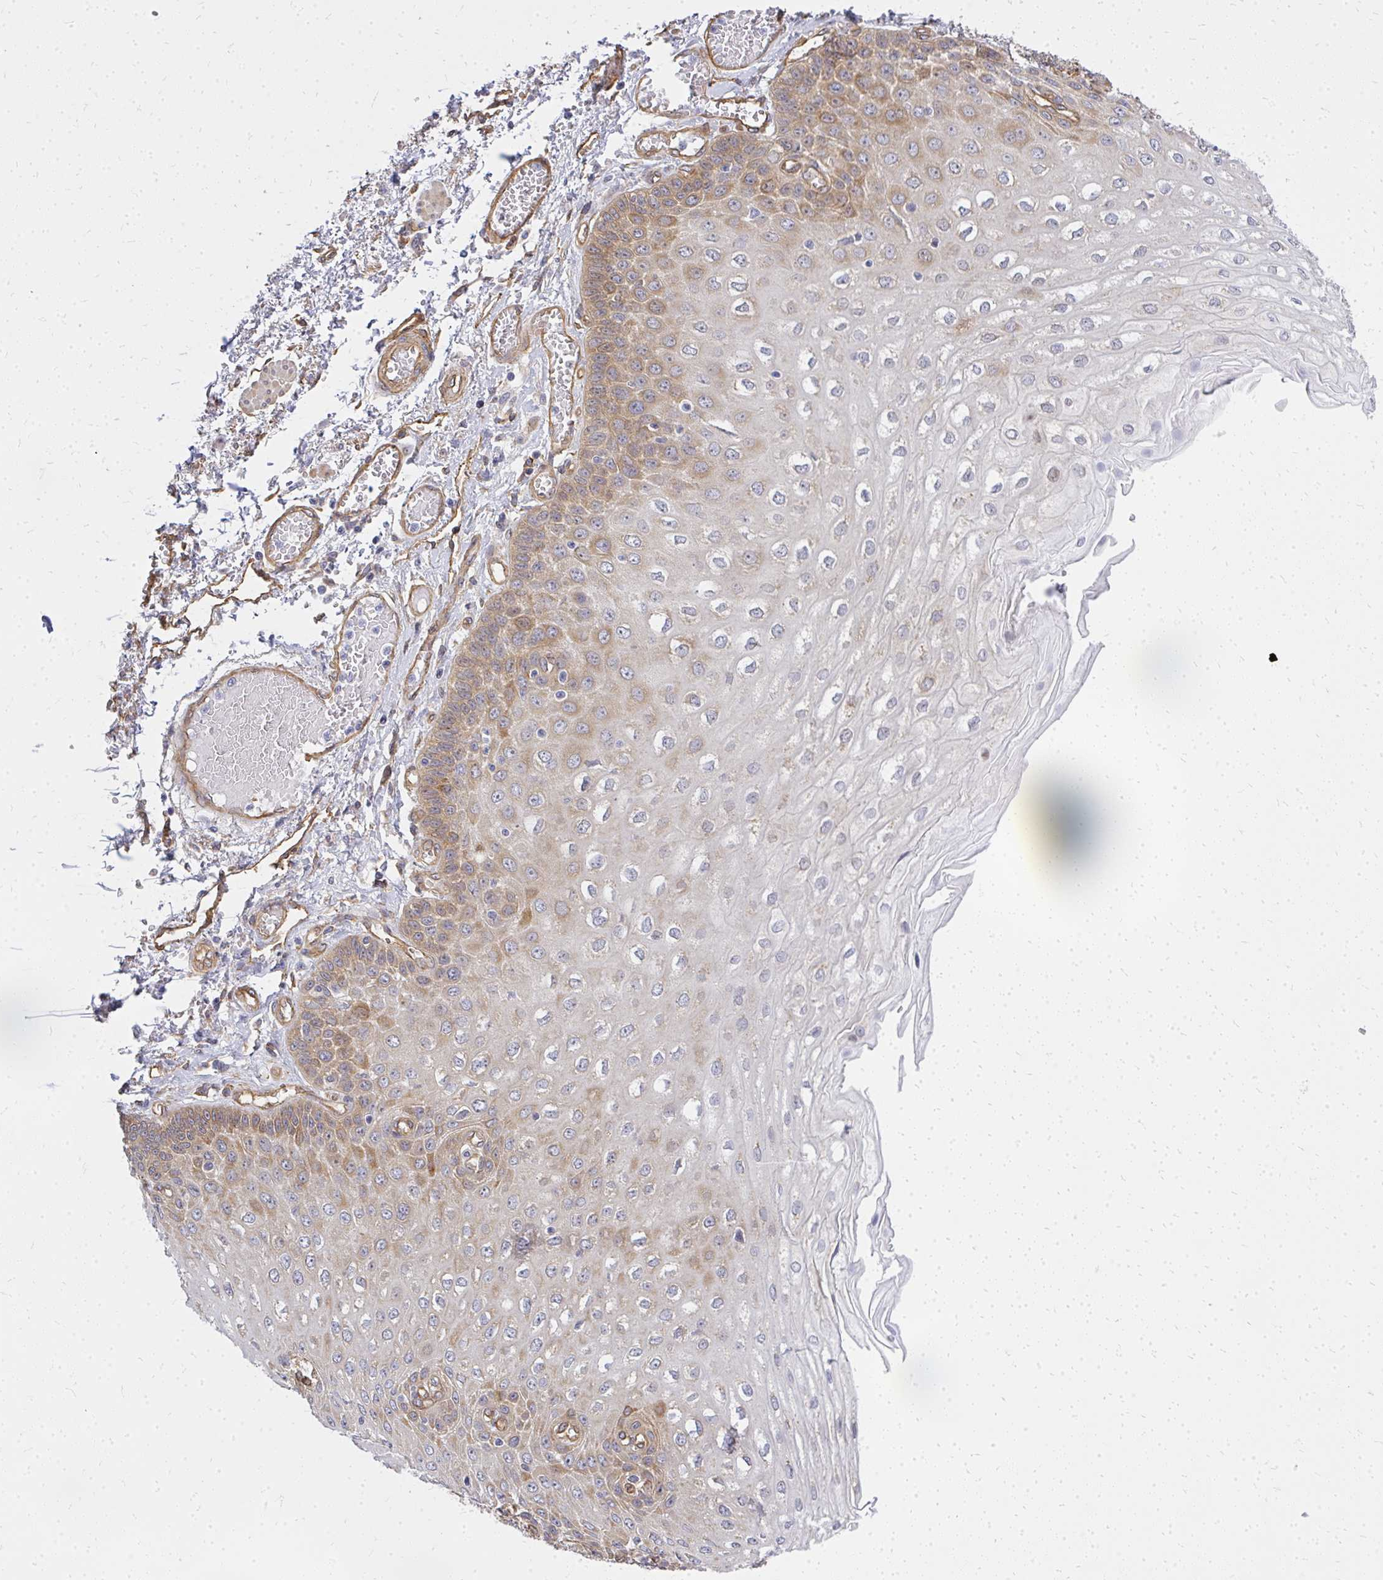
{"staining": {"intensity": "strong", "quantity": "25%-75%", "location": "cytoplasmic/membranous"}, "tissue": "esophagus", "cell_type": "Squamous epithelial cells", "image_type": "normal", "snomed": [{"axis": "morphology", "description": "Normal tissue, NOS"}, {"axis": "morphology", "description": "Adenocarcinoma, NOS"}, {"axis": "topography", "description": "Esophagus"}], "caption": "Immunohistochemistry of normal human esophagus exhibits high levels of strong cytoplasmic/membranous expression in approximately 25%-75% of squamous epithelial cells.", "gene": "ENSG00000258472", "patient": {"sex": "male", "age": 81}}